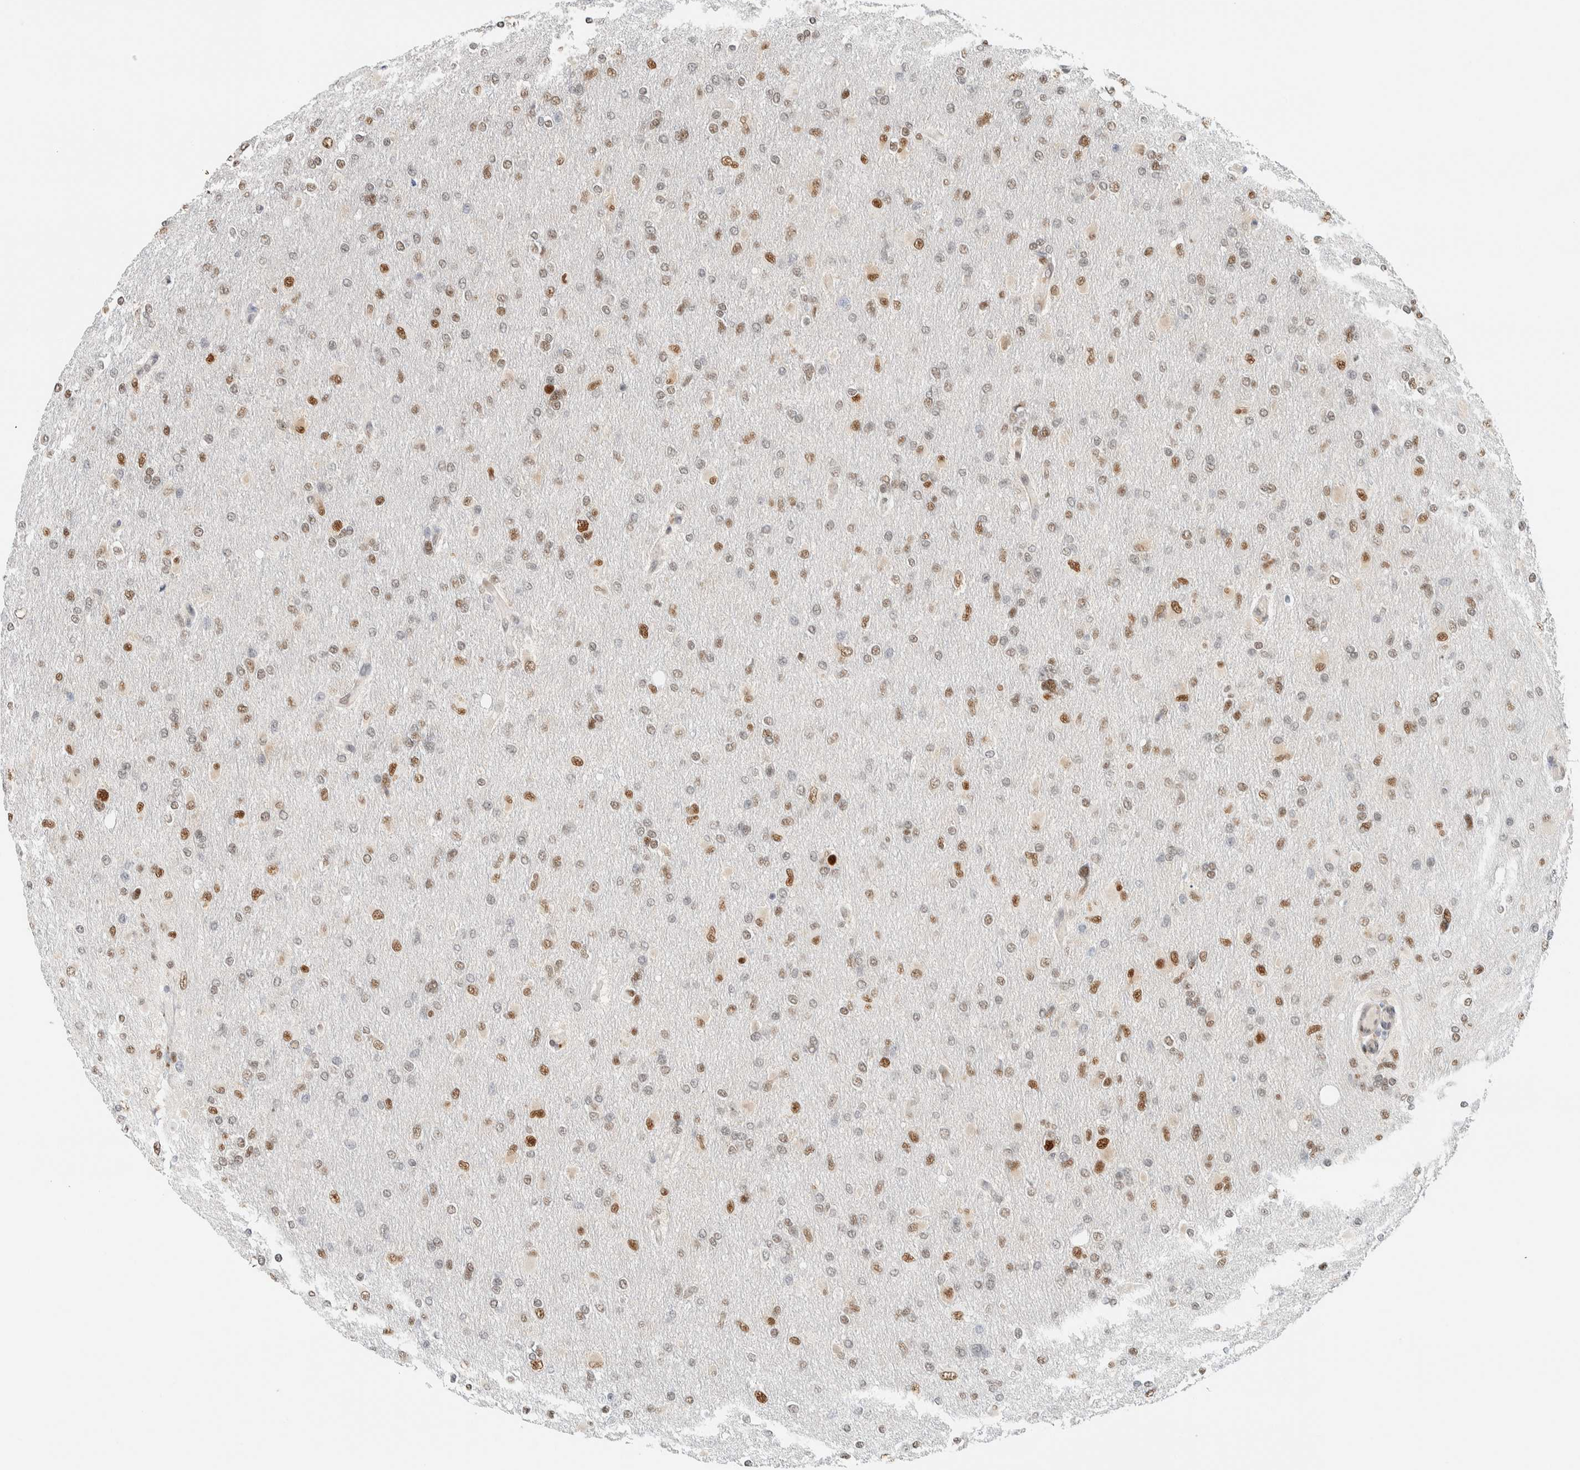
{"staining": {"intensity": "moderate", "quantity": "25%-75%", "location": "nuclear"}, "tissue": "glioma", "cell_type": "Tumor cells", "image_type": "cancer", "snomed": [{"axis": "morphology", "description": "Glioma, malignant, High grade"}, {"axis": "topography", "description": "Cerebral cortex"}], "caption": "Protein analysis of malignant glioma (high-grade) tissue reveals moderate nuclear staining in approximately 25%-75% of tumor cells. The protein is stained brown, and the nuclei are stained in blue (DAB (3,3'-diaminobenzidine) IHC with brightfield microscopy, high magnification).", "gene": "ZNF683", "patient": {"sex": "female", "age": 36}}